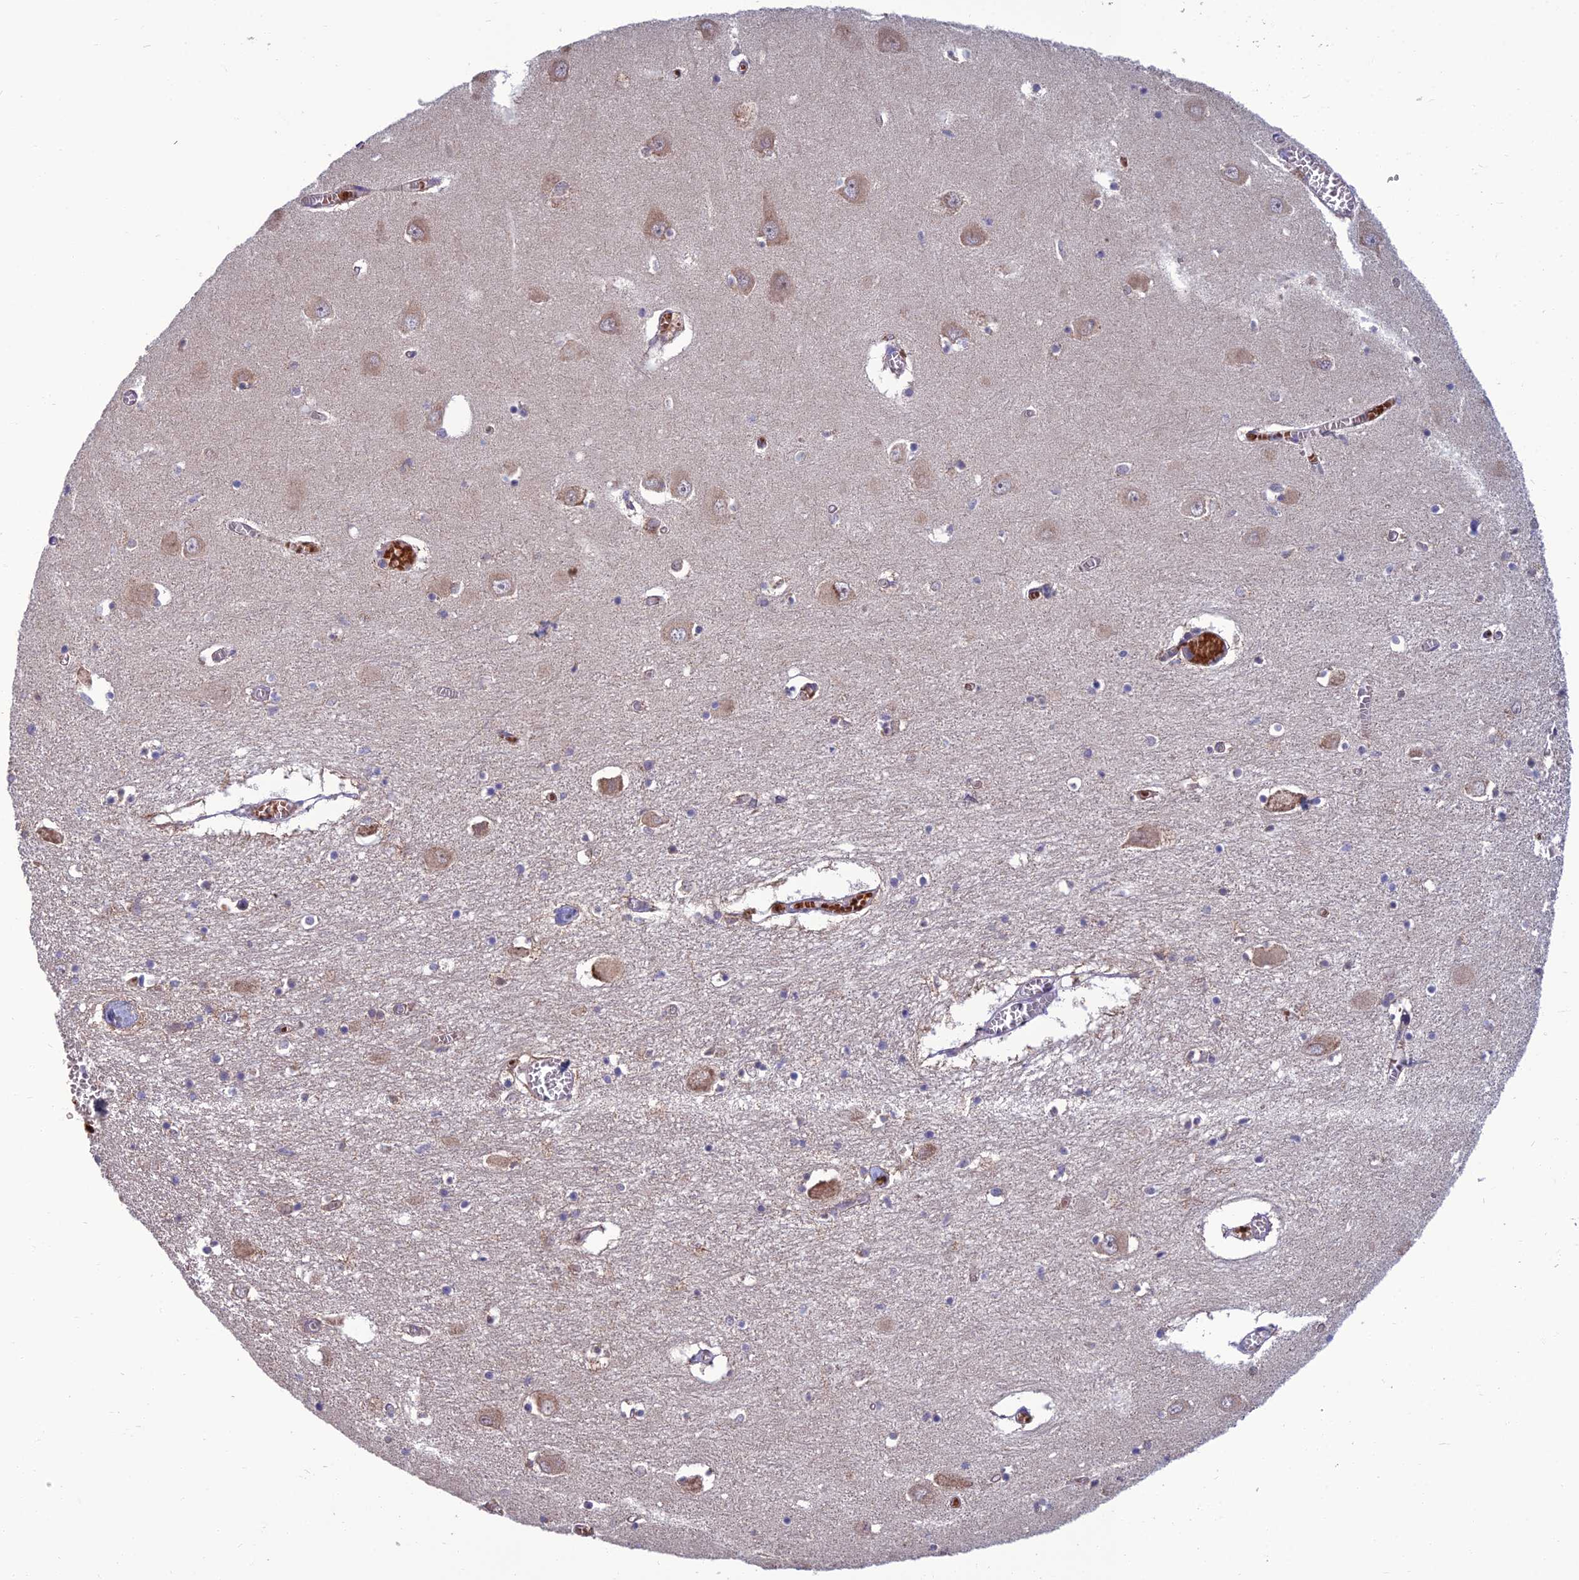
{"staining": {"intensity": "negative", "quantity": "none", "location": "none"}, "tissue": "hippocampus", "cell_type": "Glial cells", "image_type": "normal", "snomed": [{"axis": "morphology", "description": "Normal tissue, NOS"}, {"axis": "topography", "description": "Hippocampus"}], "caption": "This image is of unremarkable hippocampus stained with immunohistochemistry (IHC) to label a protein in brown with the nuclei are counter-stained blue. There is no positivity in glial cells. (Brightfield microscopy of DAB (3,3'-diaminobenzidine) immunohistochemistry (IHC) at high magnification).", "gene": "GIPC1", "patient": {"sex": "male", "age": 70}}